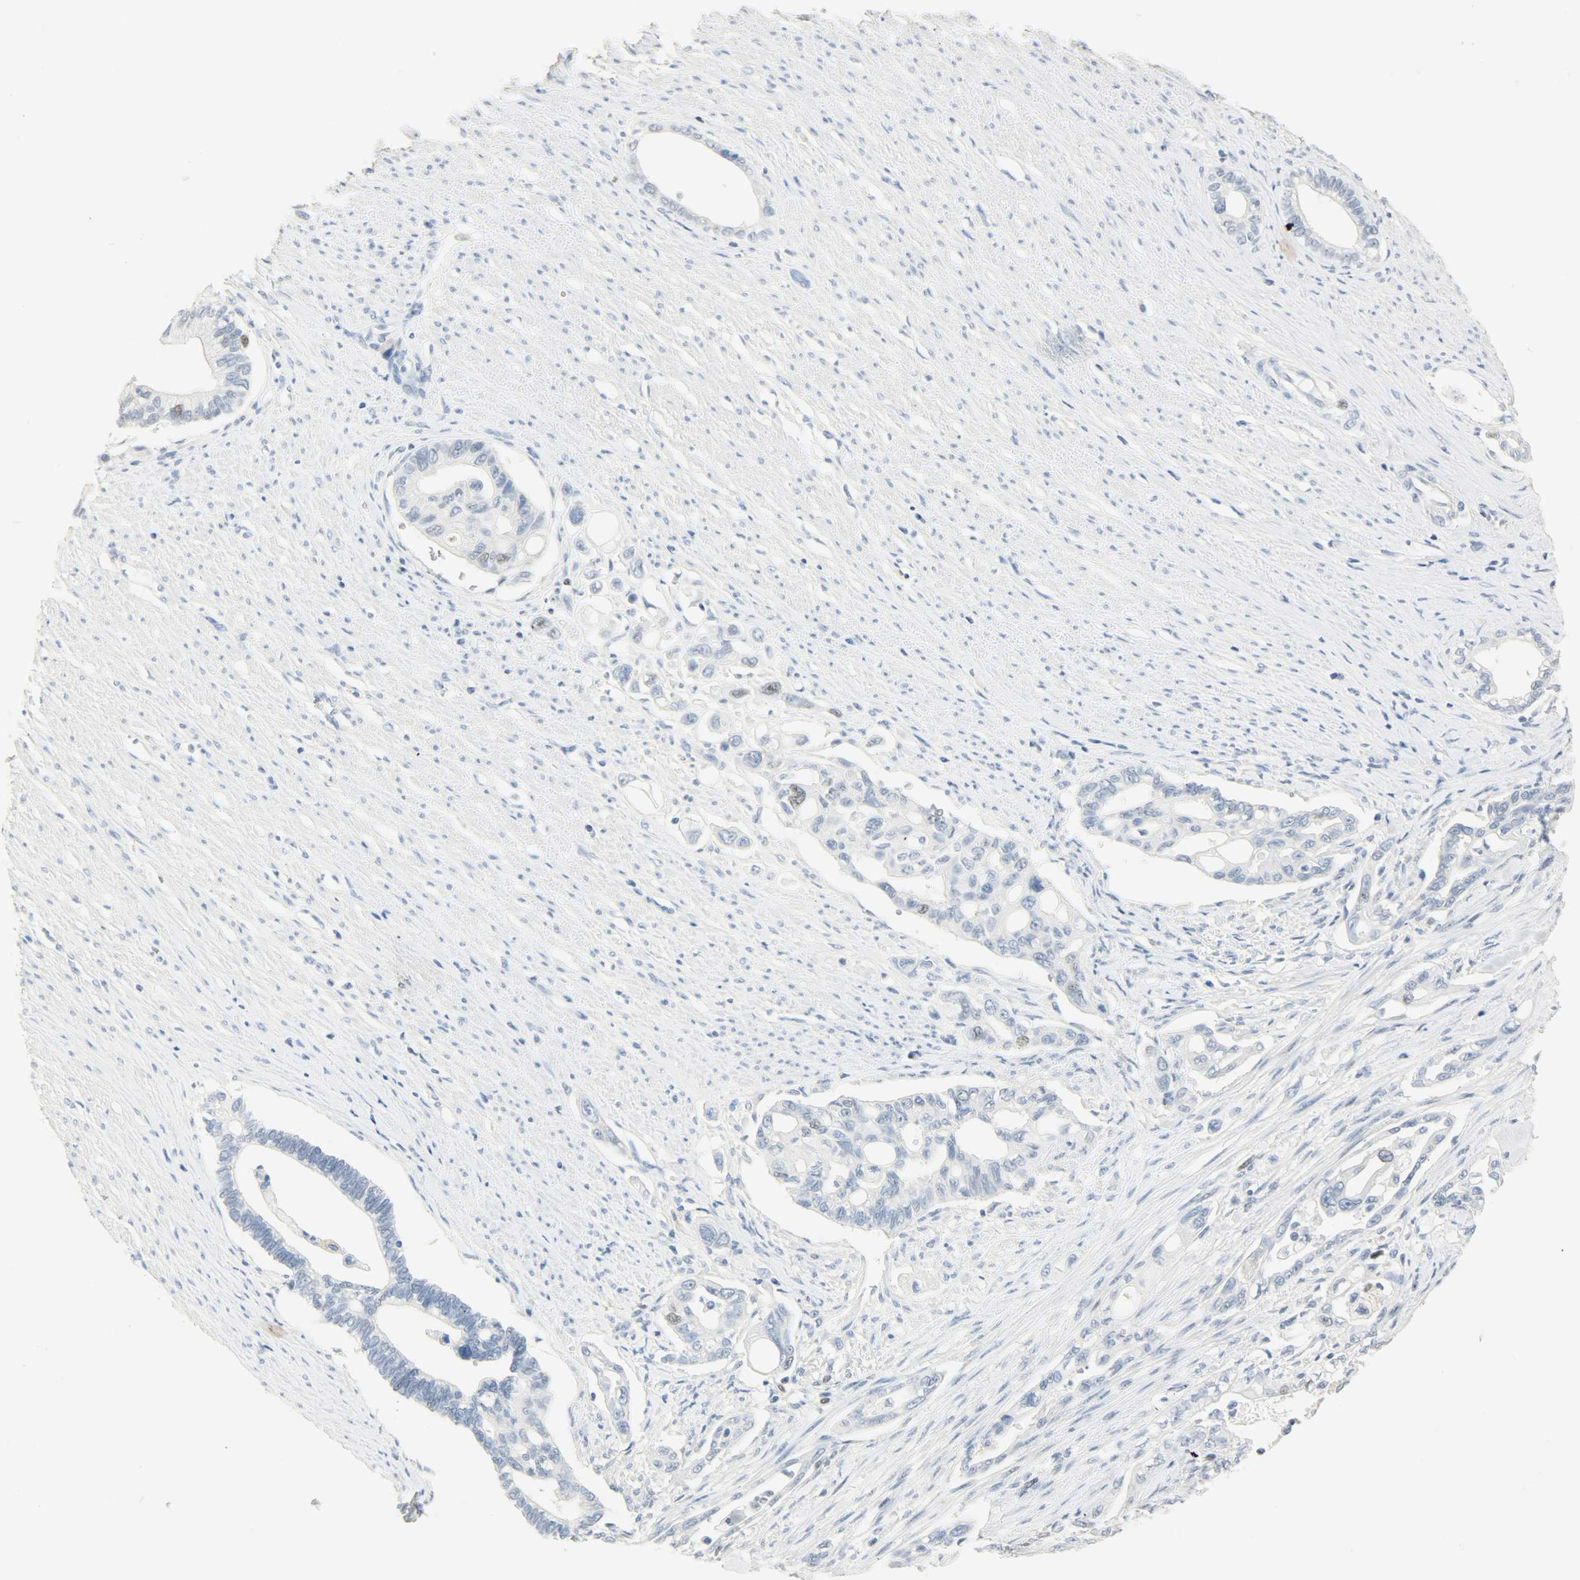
{"staining": {"intensity": "weak", "quantity": "<25%", "location": "nuclear"}, "tissue": "pancreatic cancer", "cell_type": "Tumor cells", "image_type": "cancer", "snomed": [{"axis": "morphology", "description": "Normal tissue, NOS"}, {"axis": "topography", "description": "Pancreas"}], "caption": "The image reveals no staining of tumor cells in pancreatic cancer. (DAB (3,3'-diaminobenzidine) immunohistochemistry with hematoxylin counter stain).", "gene": "HELLS", "patient": {"sex": "male", "age": 42}}